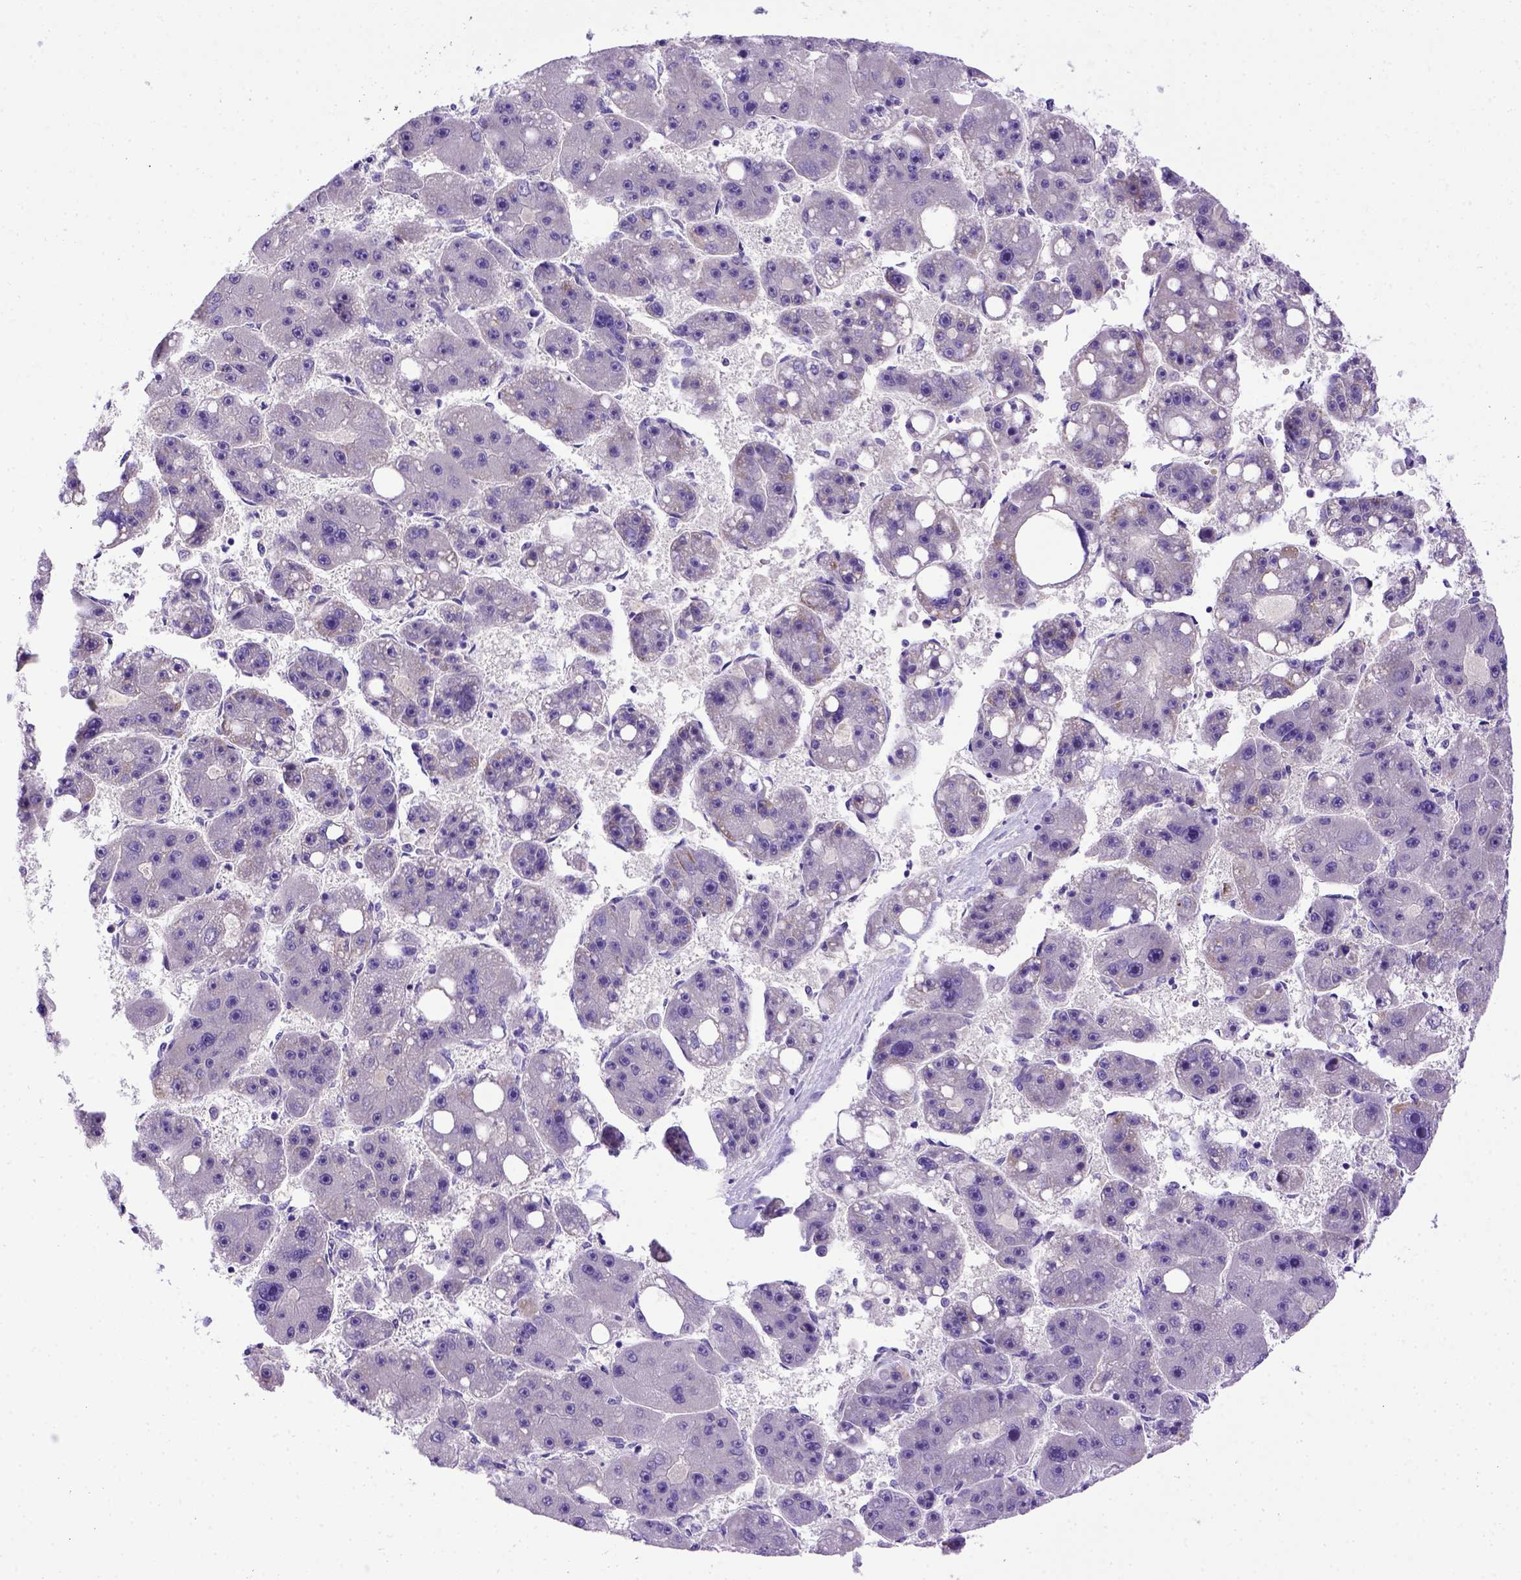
{"staining": {"intensity": "negative", "quantity": "none", "location": "none"}, "tissue": "liver cancer", "cell_type": "Tumor cells", "image_type": "cancer", "snomed": [{"axis": "morphology", "description": "Carcinoma, Hepatocellular, NOS"}, {"axis": "topography", "description": "Liver"}], "caption": "Immunohistochemical staining of liver cancer (hepatocellular carcinoma) reveals no significant staining in tumor cells.", "gene": "ADAM12", "patient": {"sex": "female", "age": 61}}